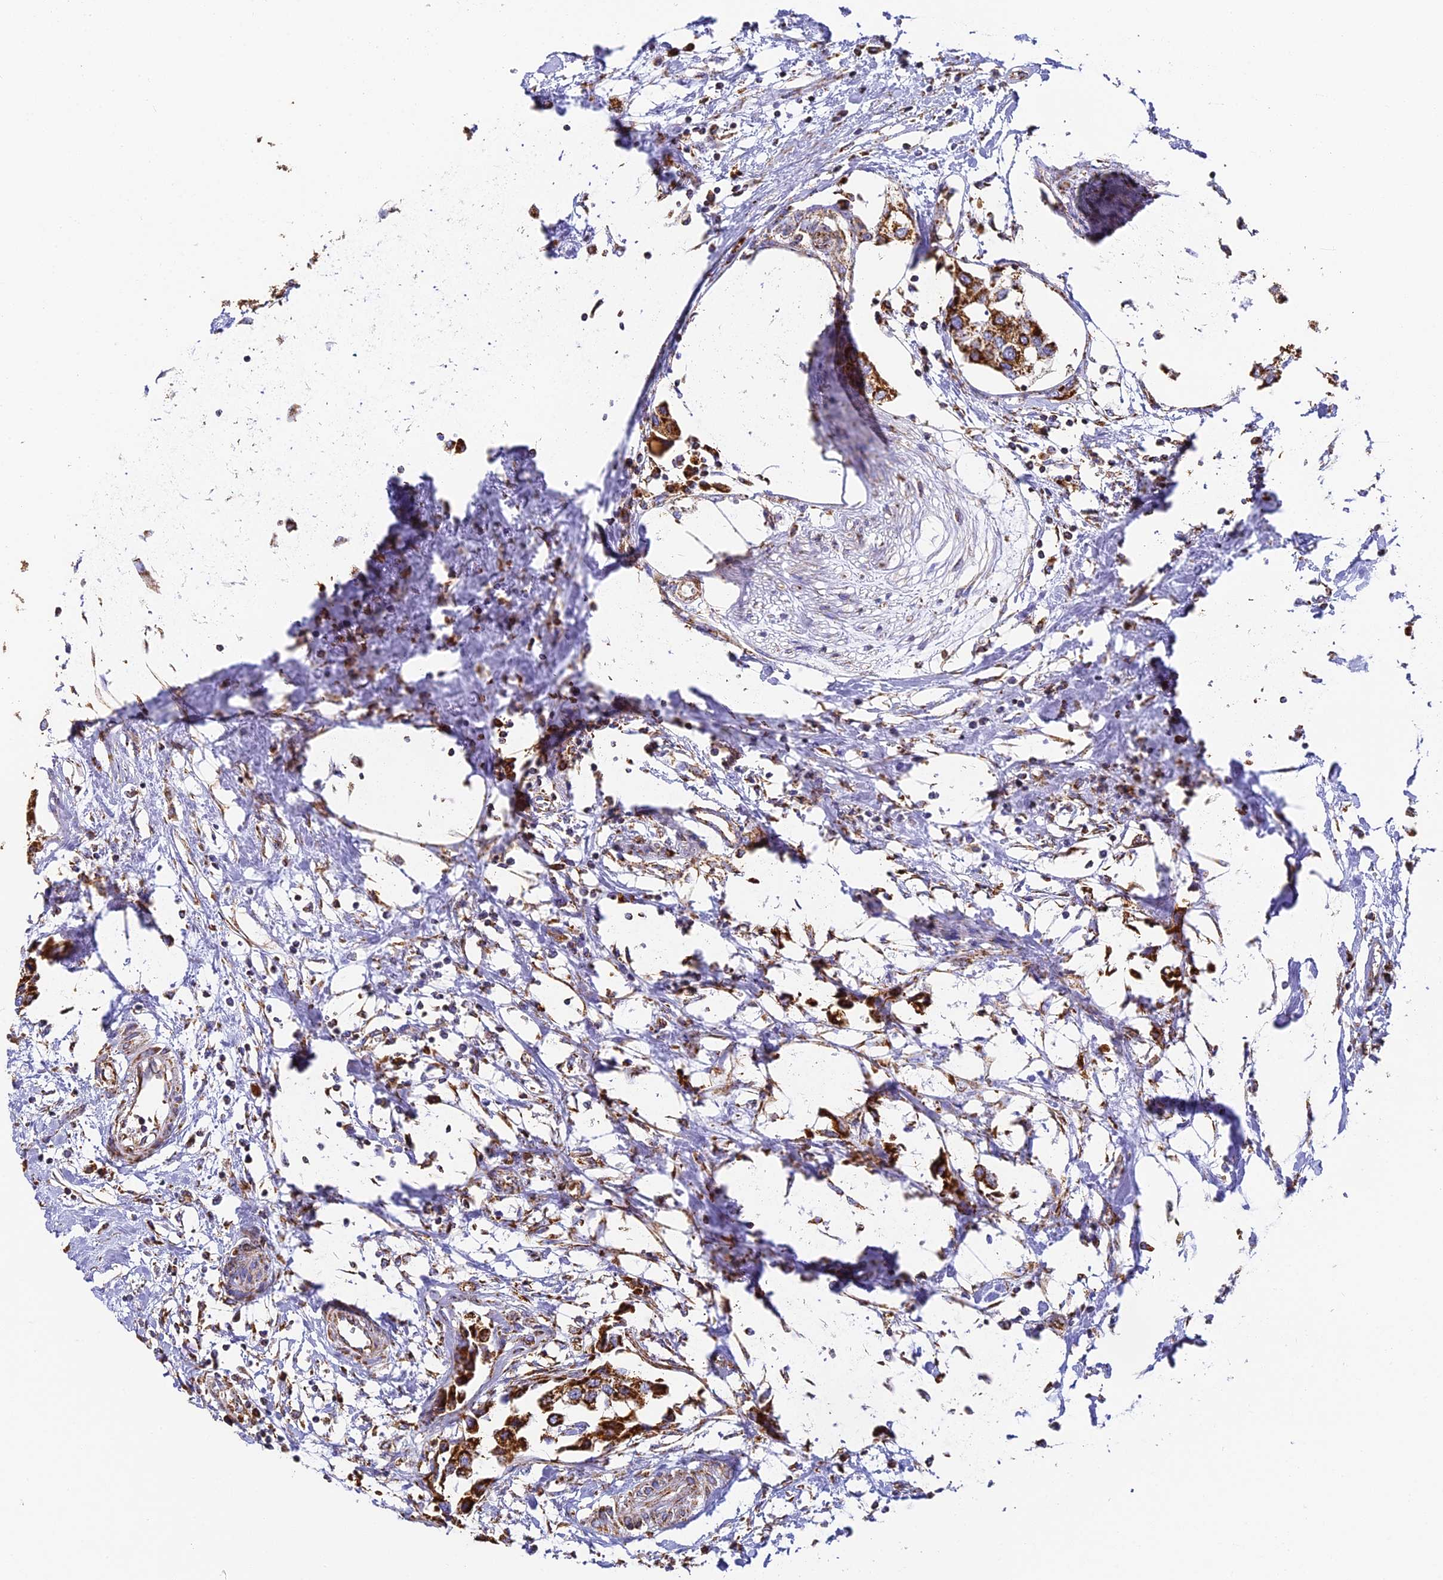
{"staining": {"intensity": "strong", "quantity": ">75%", "location": "cytoplasmic/membranous"}, "tissue": "urothelial cancer", "cell_type": "Tumor cells", "image_type": "cancer", "snomed": [{"axis": "morphology", "description": "Urothelial carcinoma, High grade"}, {"axis": "topography", "description": "Urinary bladder"}], "caption": "IHC micrograph of neoplastic tissue: high-grade urothelial carcinoma stained using immunohistochemistry demonstrates high levels of strong protein expression localized specifically in the cytoplasmic/membranous of tumor cells, appearing as a cytoplasmic/membranous brown color.", "gene": "COX6C", "patient": {"sex": "male", "age": 64}}